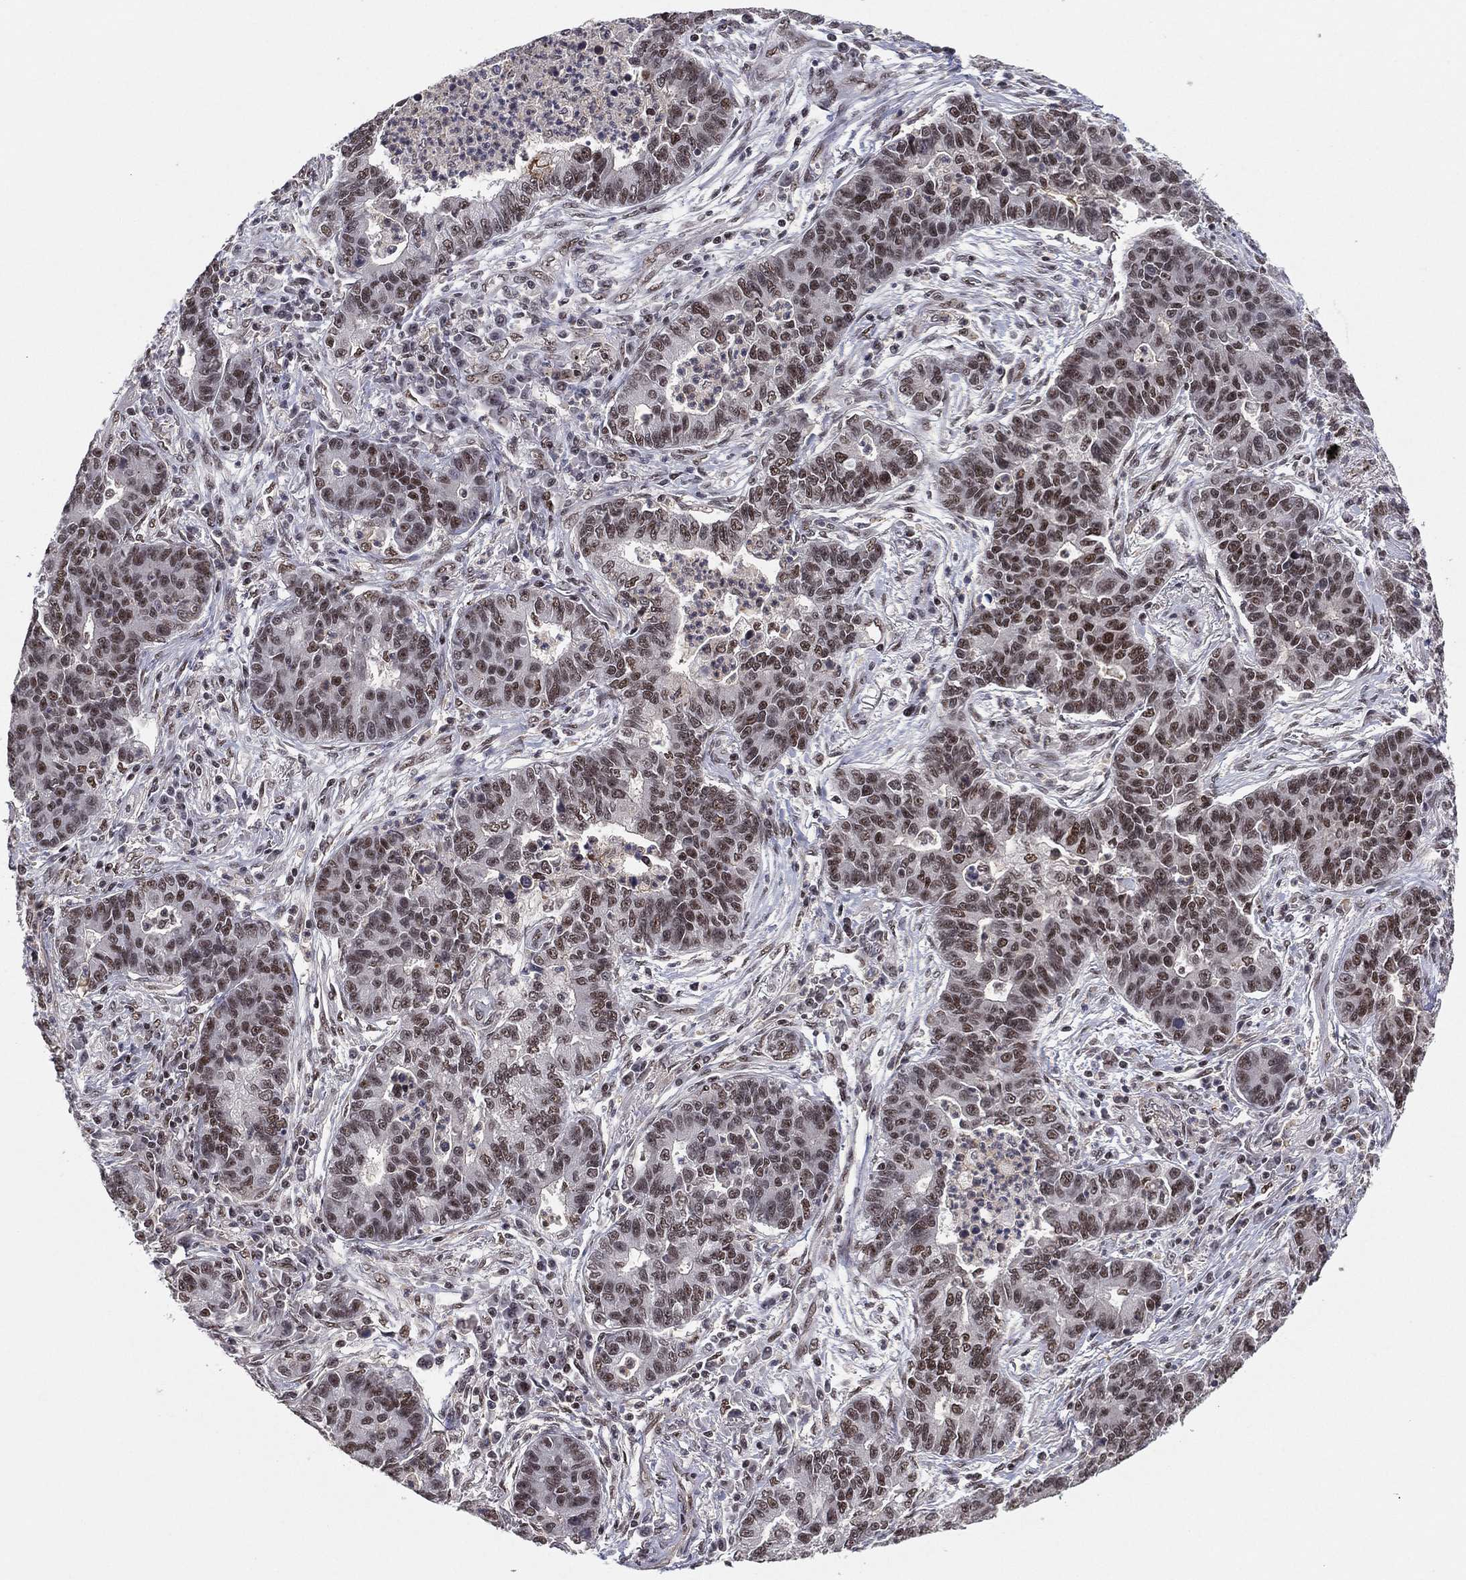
{"staining": {"intensity": "moderate", "quantity": "25%-75%", "location": "nuclear"}, "tissue": "lung cancer", "cell_type": "Tumor cells", "image_type": "cancer", "snomed": [{"axis": "morphology", "description": "Adenocarcinoma, NOS"}, {"axis": "topography", "description": "Lung"}], "caption": "Brown immunohistochemical staining in adenocarcinoma (lung) shows moderate nuclear positivity in approximately 25%-75% of tumor cells.", "gene": "GPALPP1", "patient": {"sex": "female", "age": 57}}